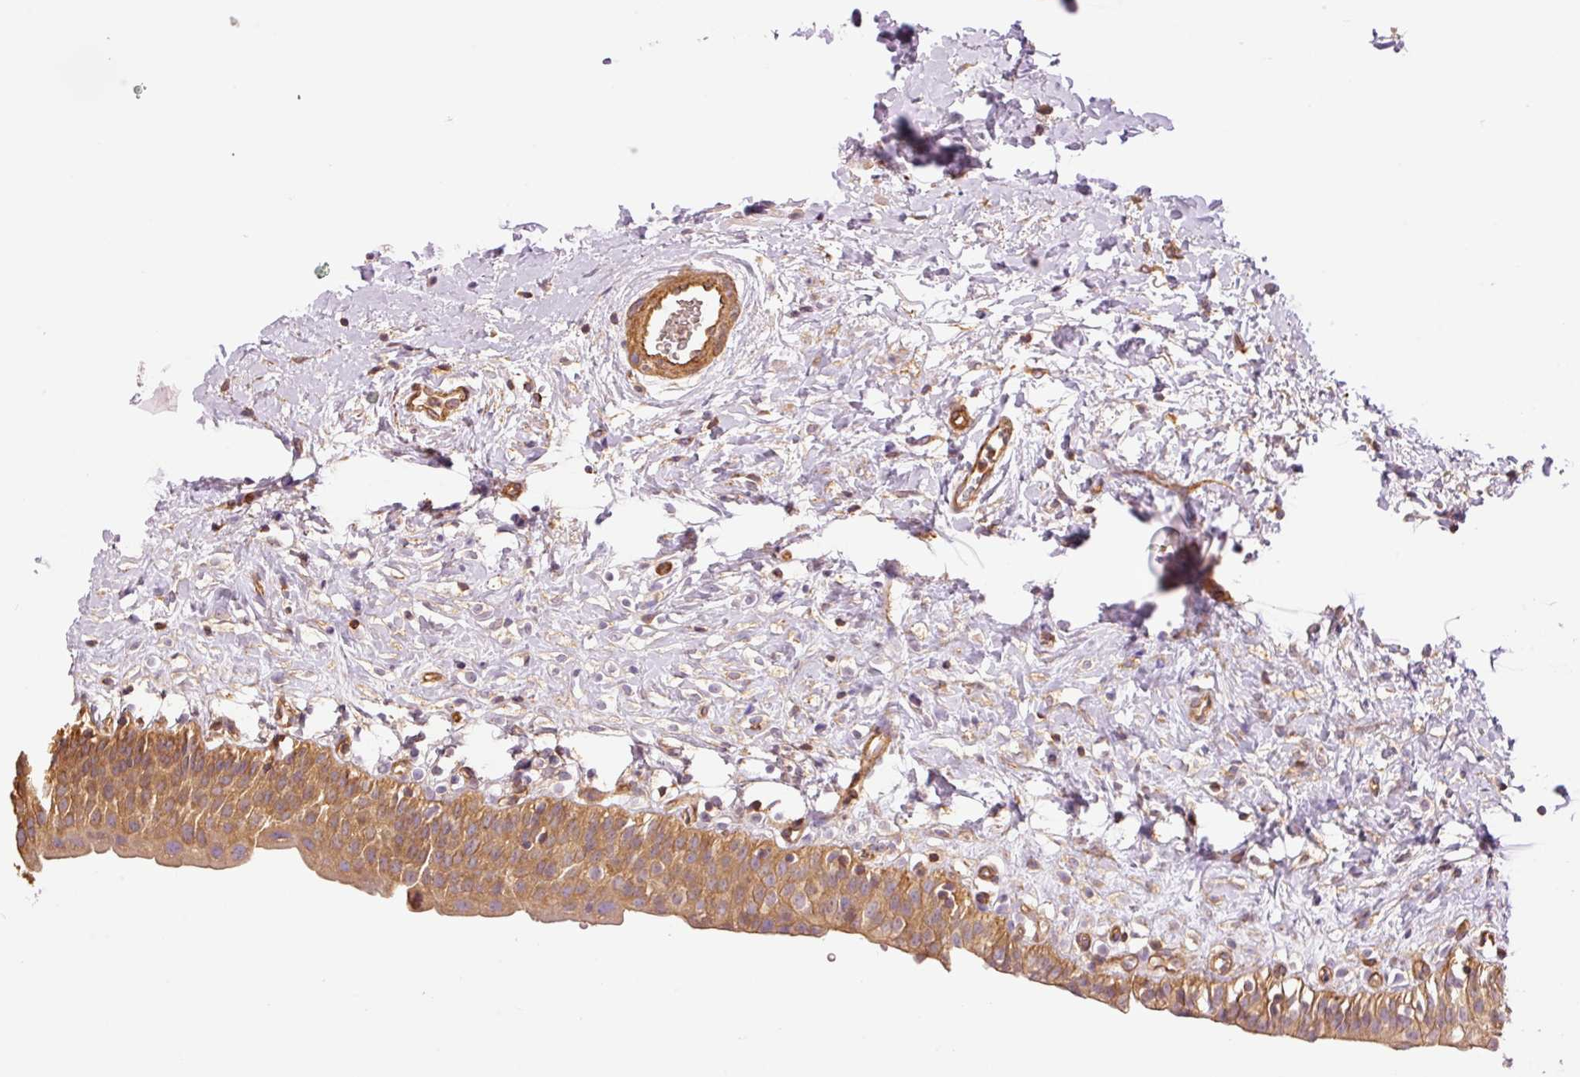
{"staining": {"intensity": "moderate", "quantity": ">75%", "location": "cytoplasmic/membranous"}, "tissue": "urinary bladder", "cell_type": "Urothelial cells", "image_type": "normal", "snomed": [{"axis": "morphology", "description": "Normal tissue, NOS"}, {"axis": "topography", "description": "Urinary bladder"}], "caption": "Protein staining of benign urinary bladder demonstrates moderate cytoplasmic/membranous expression in about >75% of urothelial cells. Nuclei are stained in blue.", "gene": "PPP1R1B", "patient": {"sex": "male", "age": 51}}